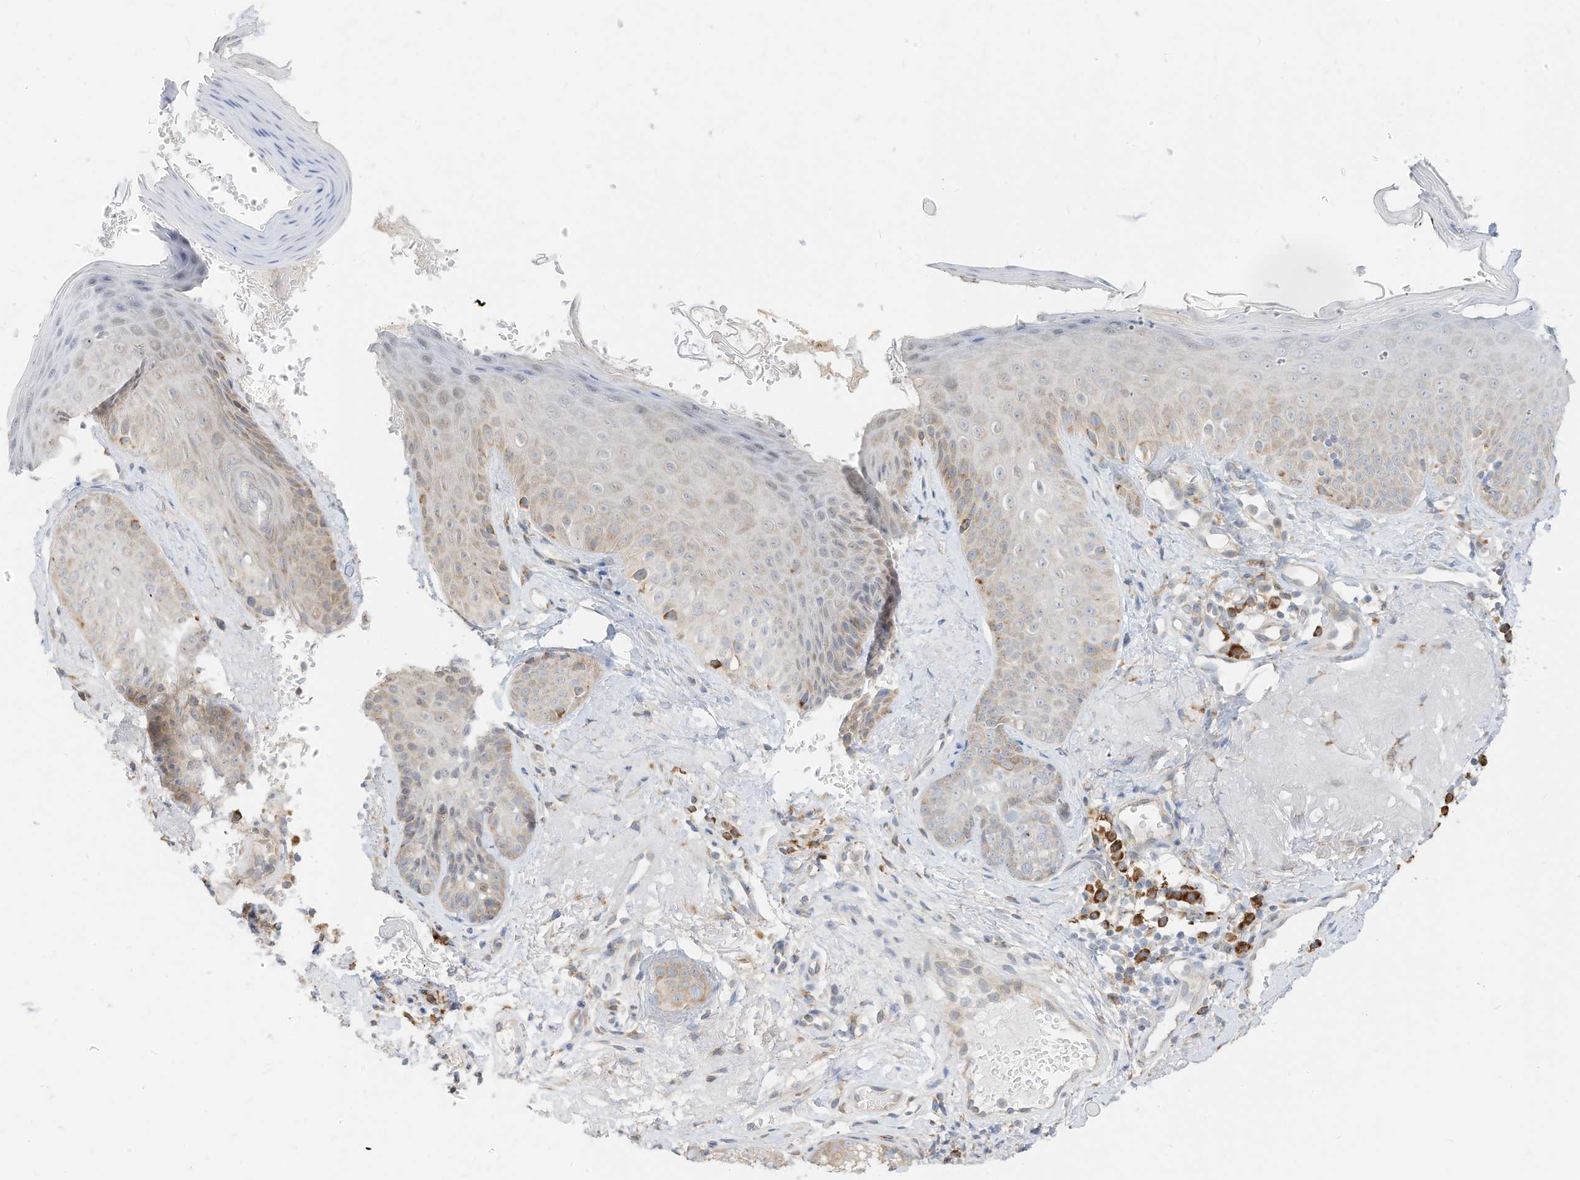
{"staining": {"intensity": "moderate", "quantity": ">75%", "location": "cytoplasmic/membranous"}, "tissue": "skin", "cell_type": "Fibroblasts", "image_type": "normal", "snomed": [{"axis": "morphology", "description": "Normal tissue, NOS"}, {"axis": "topography", "description": "Skin"}], "caption": "A brown stain labels moderate cytoplasmic/membranous staining of a protein in fibroblasts of unremarkable skin.", "gene": "STT3A", "patient": {"sex": "male", "age": 57}}